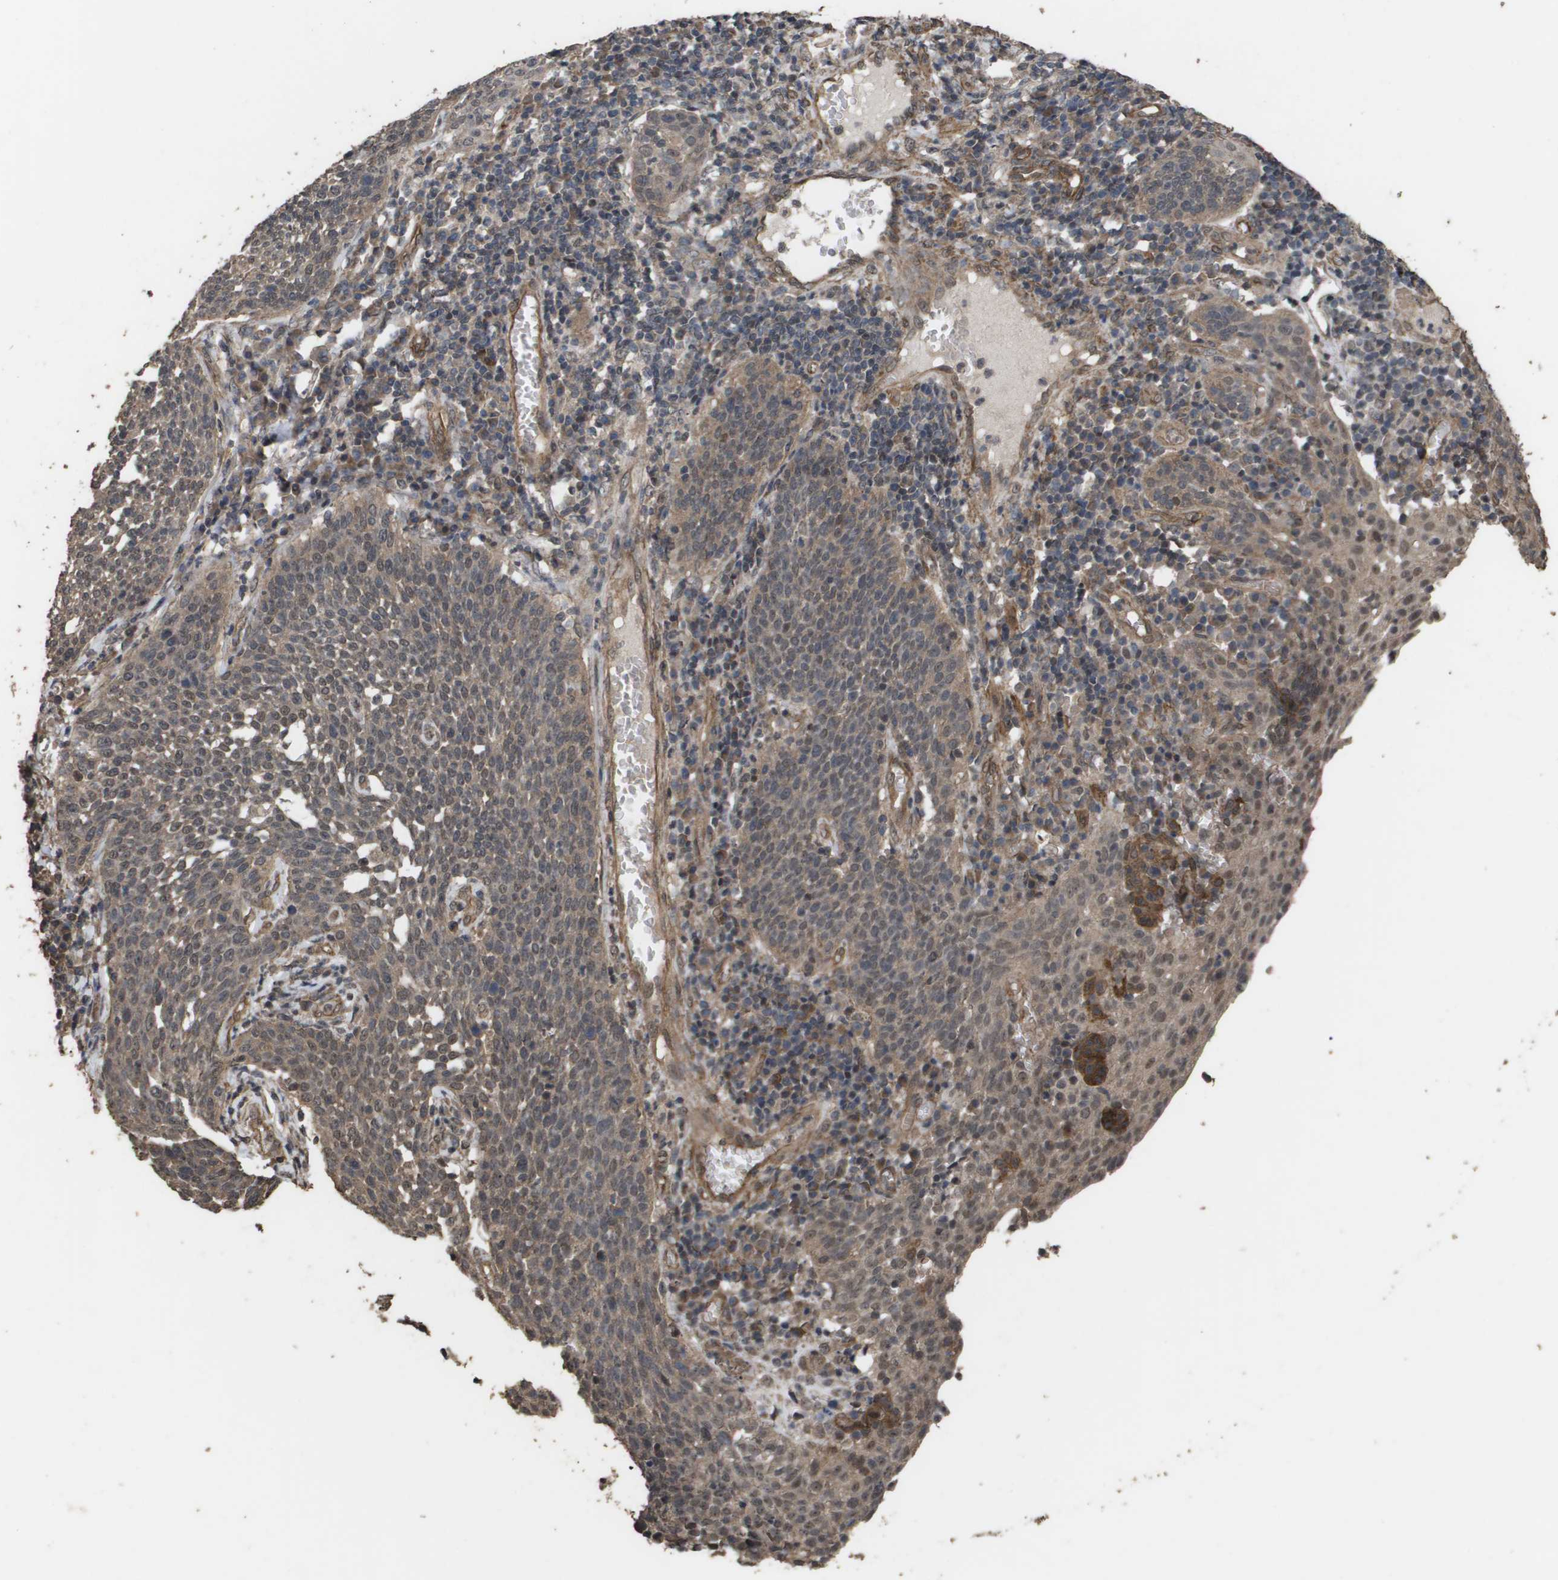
{"staining": {"intensity": "moderate", "quantity": ">75%", "location": "cytoplasmic/membranous,nuclear"}, "tissue": "cervical cancer", "cell_type": "Tumor cells", "image_type": "cancer", "snomed": [{"axis": "morphology", "description": "Squamous cell carcinoma, NOS"}, {"axis": "topography", "description": "Cervix"}], "caption": "The immunohistochemical stain shows moderate cytoplasmic/membranous and nuclear staining in tumor cells of cervical cancer tissue.", "gene": "CUL5", "patient": {"sex": "female", "age": 34}}